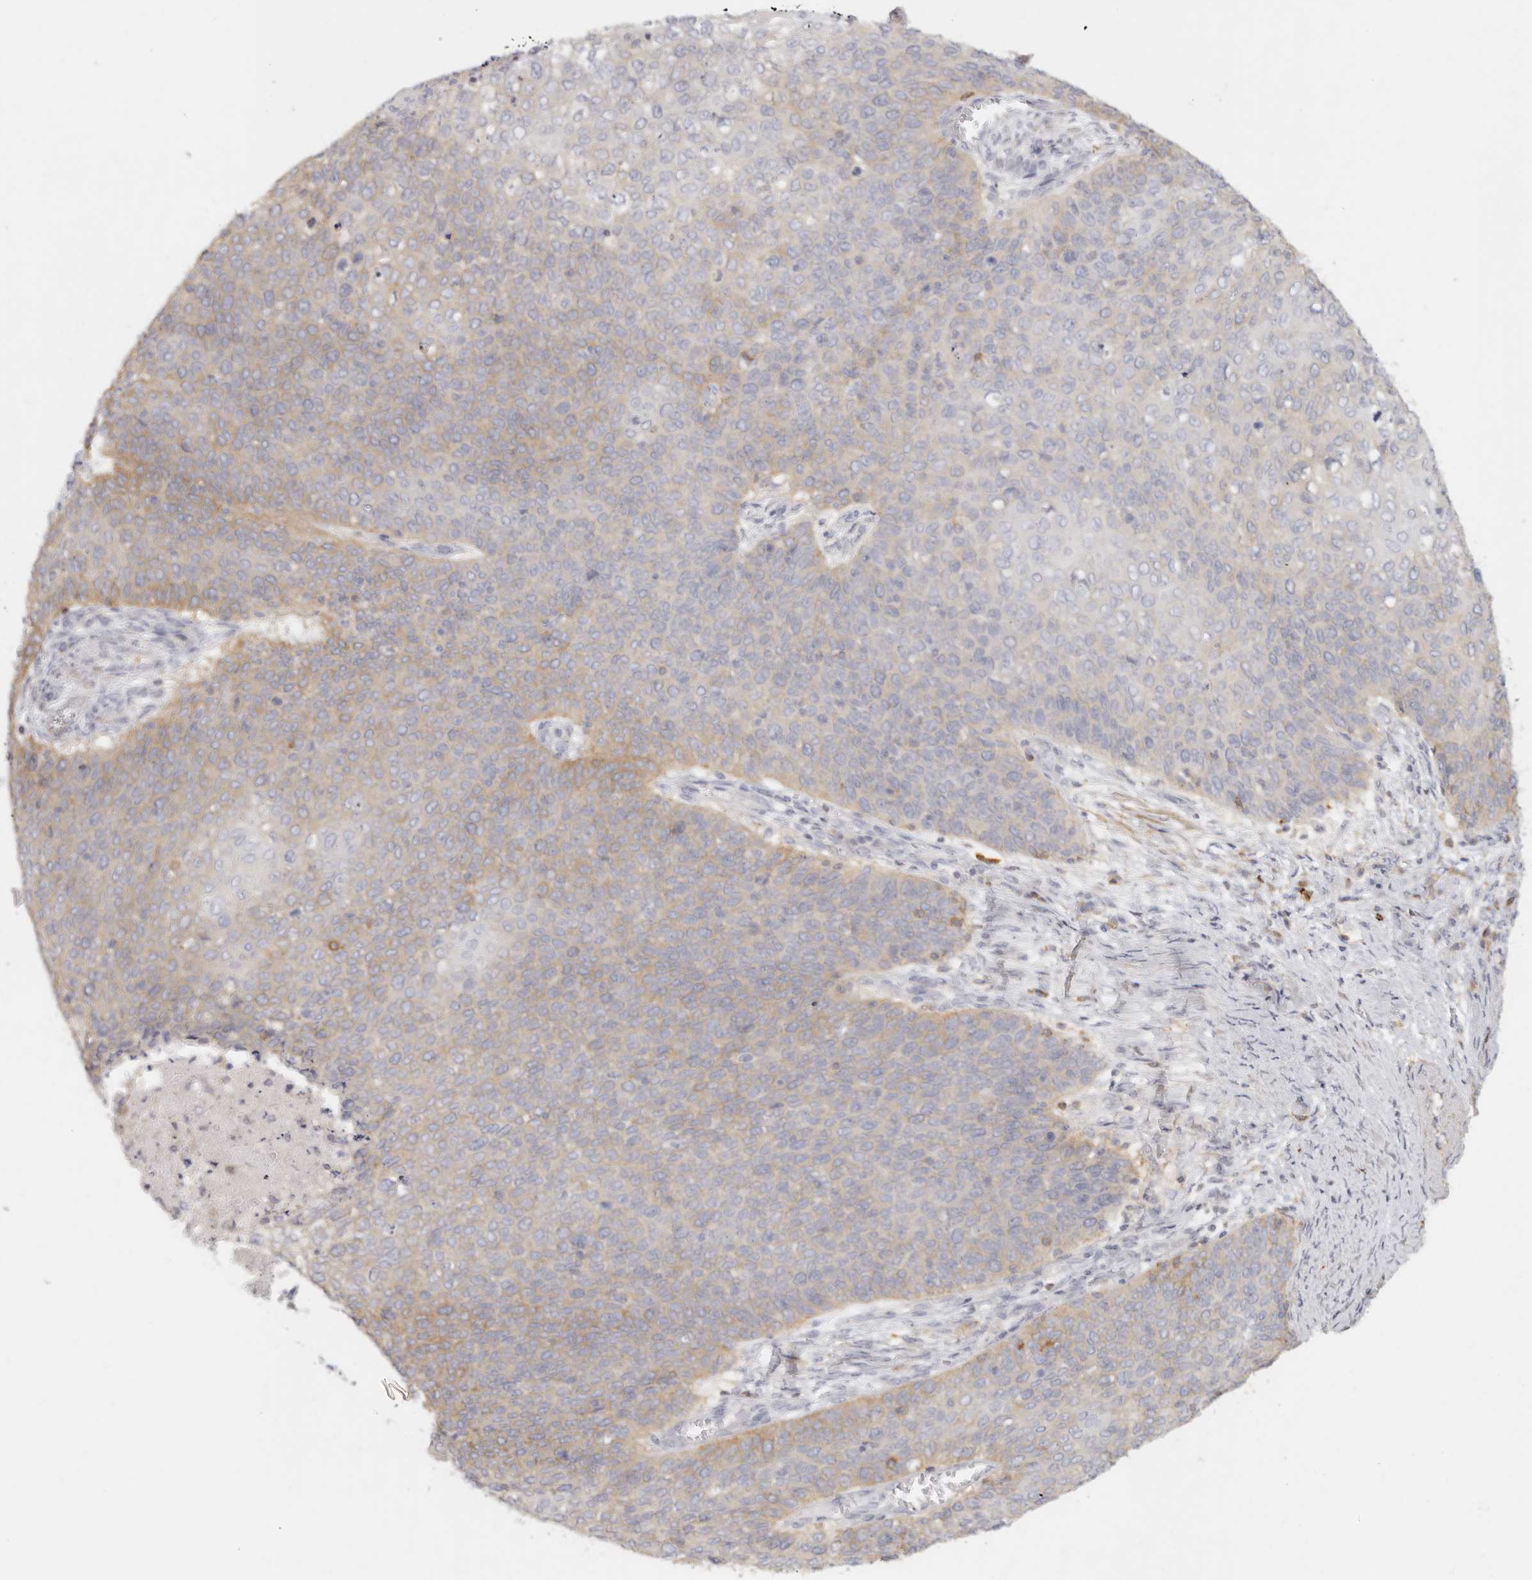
{"staining": {"intensity": "moderate", "quantity": "<25%", "location": "cytoplasmic/membranous"}, "tissue": "cervical cancer", "cell_type": "Tumor cells", "image_type": "cancer", "snomed": [{"axis": "morphology", "description": "Squamous cell carcinoma, NOS"}, {"axis": "topography", "description": "Cervix"}], "caption": "Cervical cancer stained with a protein marker reveals moderate staining in tumor cells.", "gene": "NIBAN1", "patient": {"sex": "female", "age": 39}}